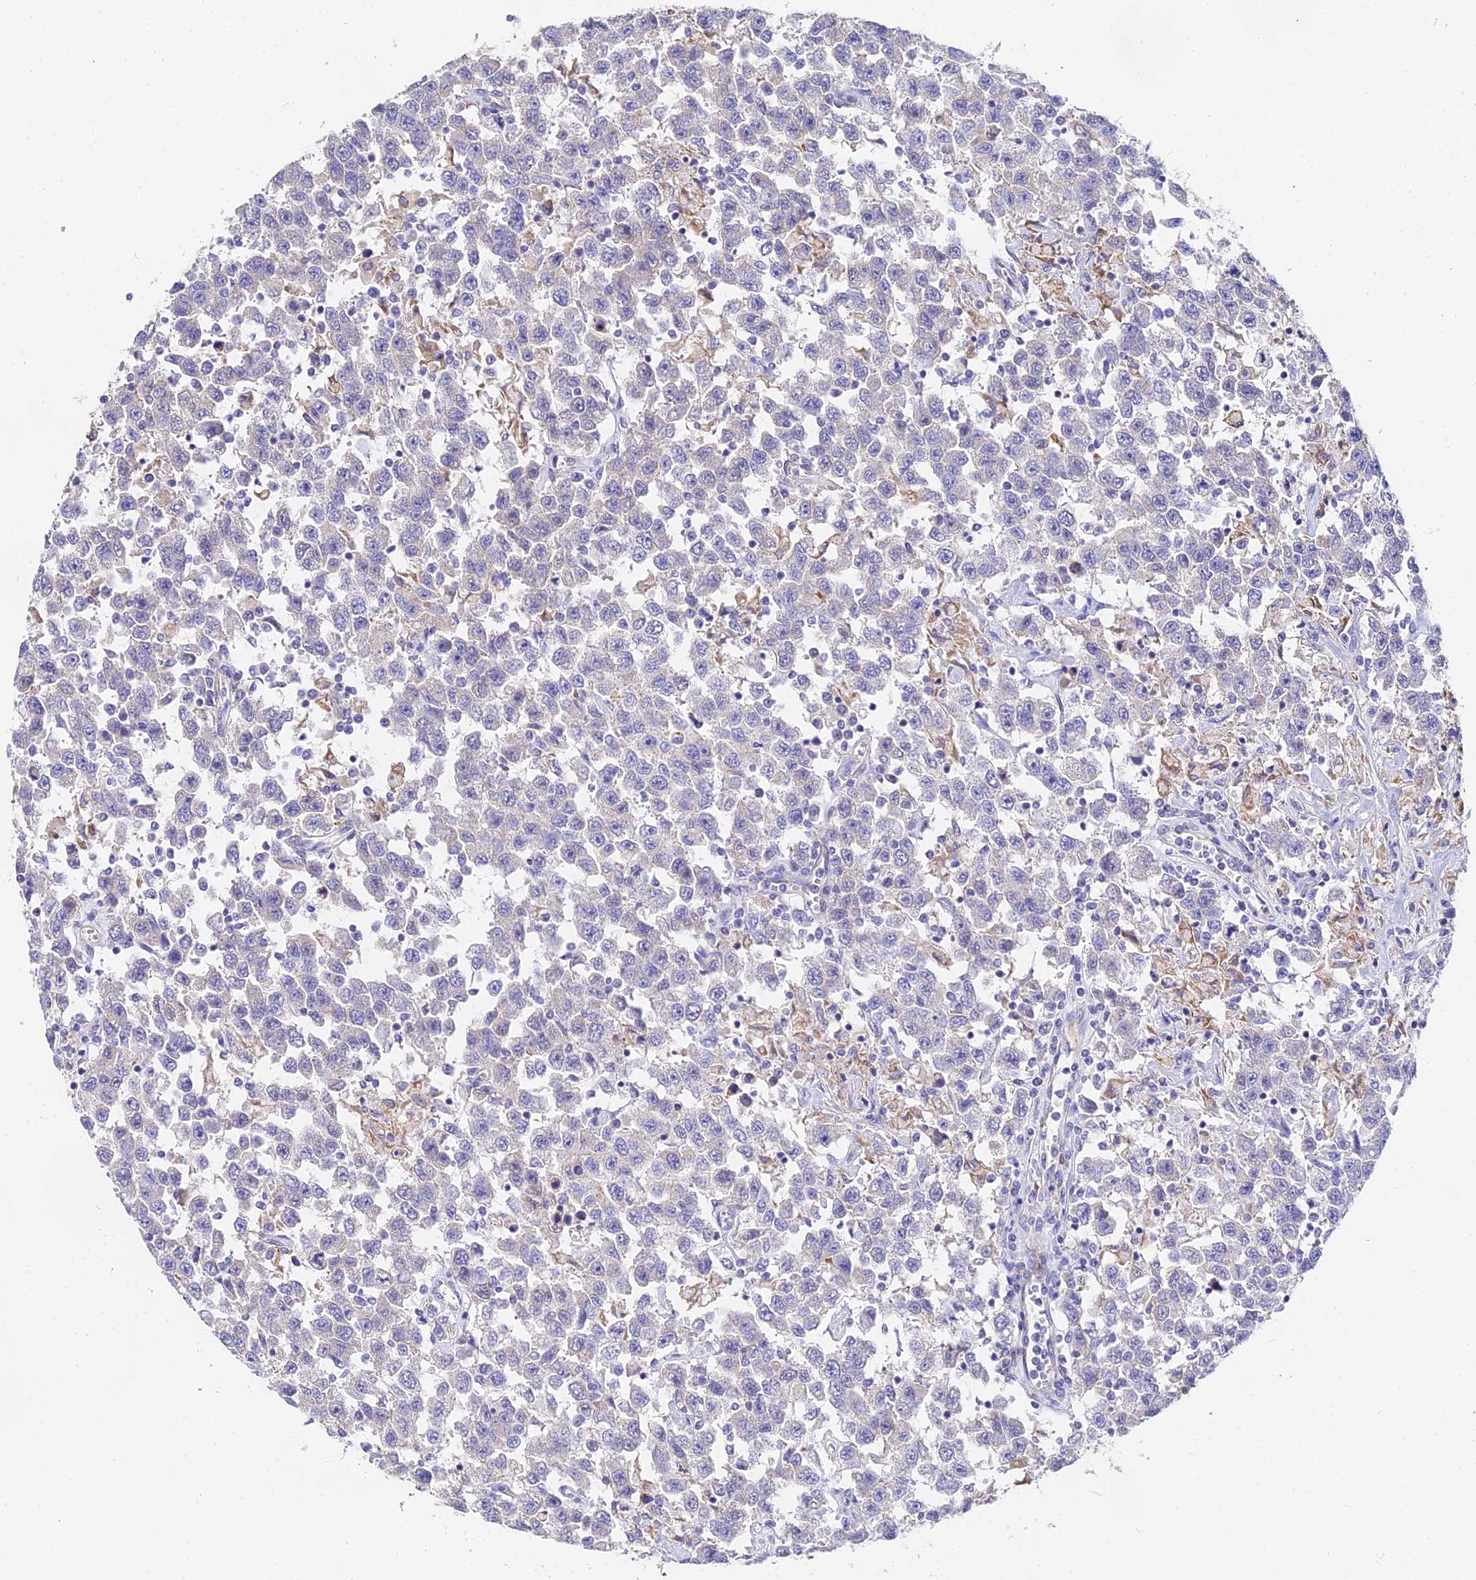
{"staining": {"intensity": "negative", "quantity": "none", "location": "none"}, "tissue": "testis cancer", "cell_type": "Tumor cells", "image_type": "cancer", "snomed": [{"axis": "morphology", "description": "Seminoma, NOS"}, {"axis": "topography", "description": "Testis"}], "caption": "A high-resolution photomicrograph shows immunohistochemistry (IHC) staining of seminoma (testis), which displays no significant expression in tumor cells. The staining is performed using DAB (3,3'-diaminobenzidine) brown chromogen with nuclei counter-stained in using hematoxylin.", "gene": "PPP2R2C", "patient": {"sex": "male", "age": 41}}